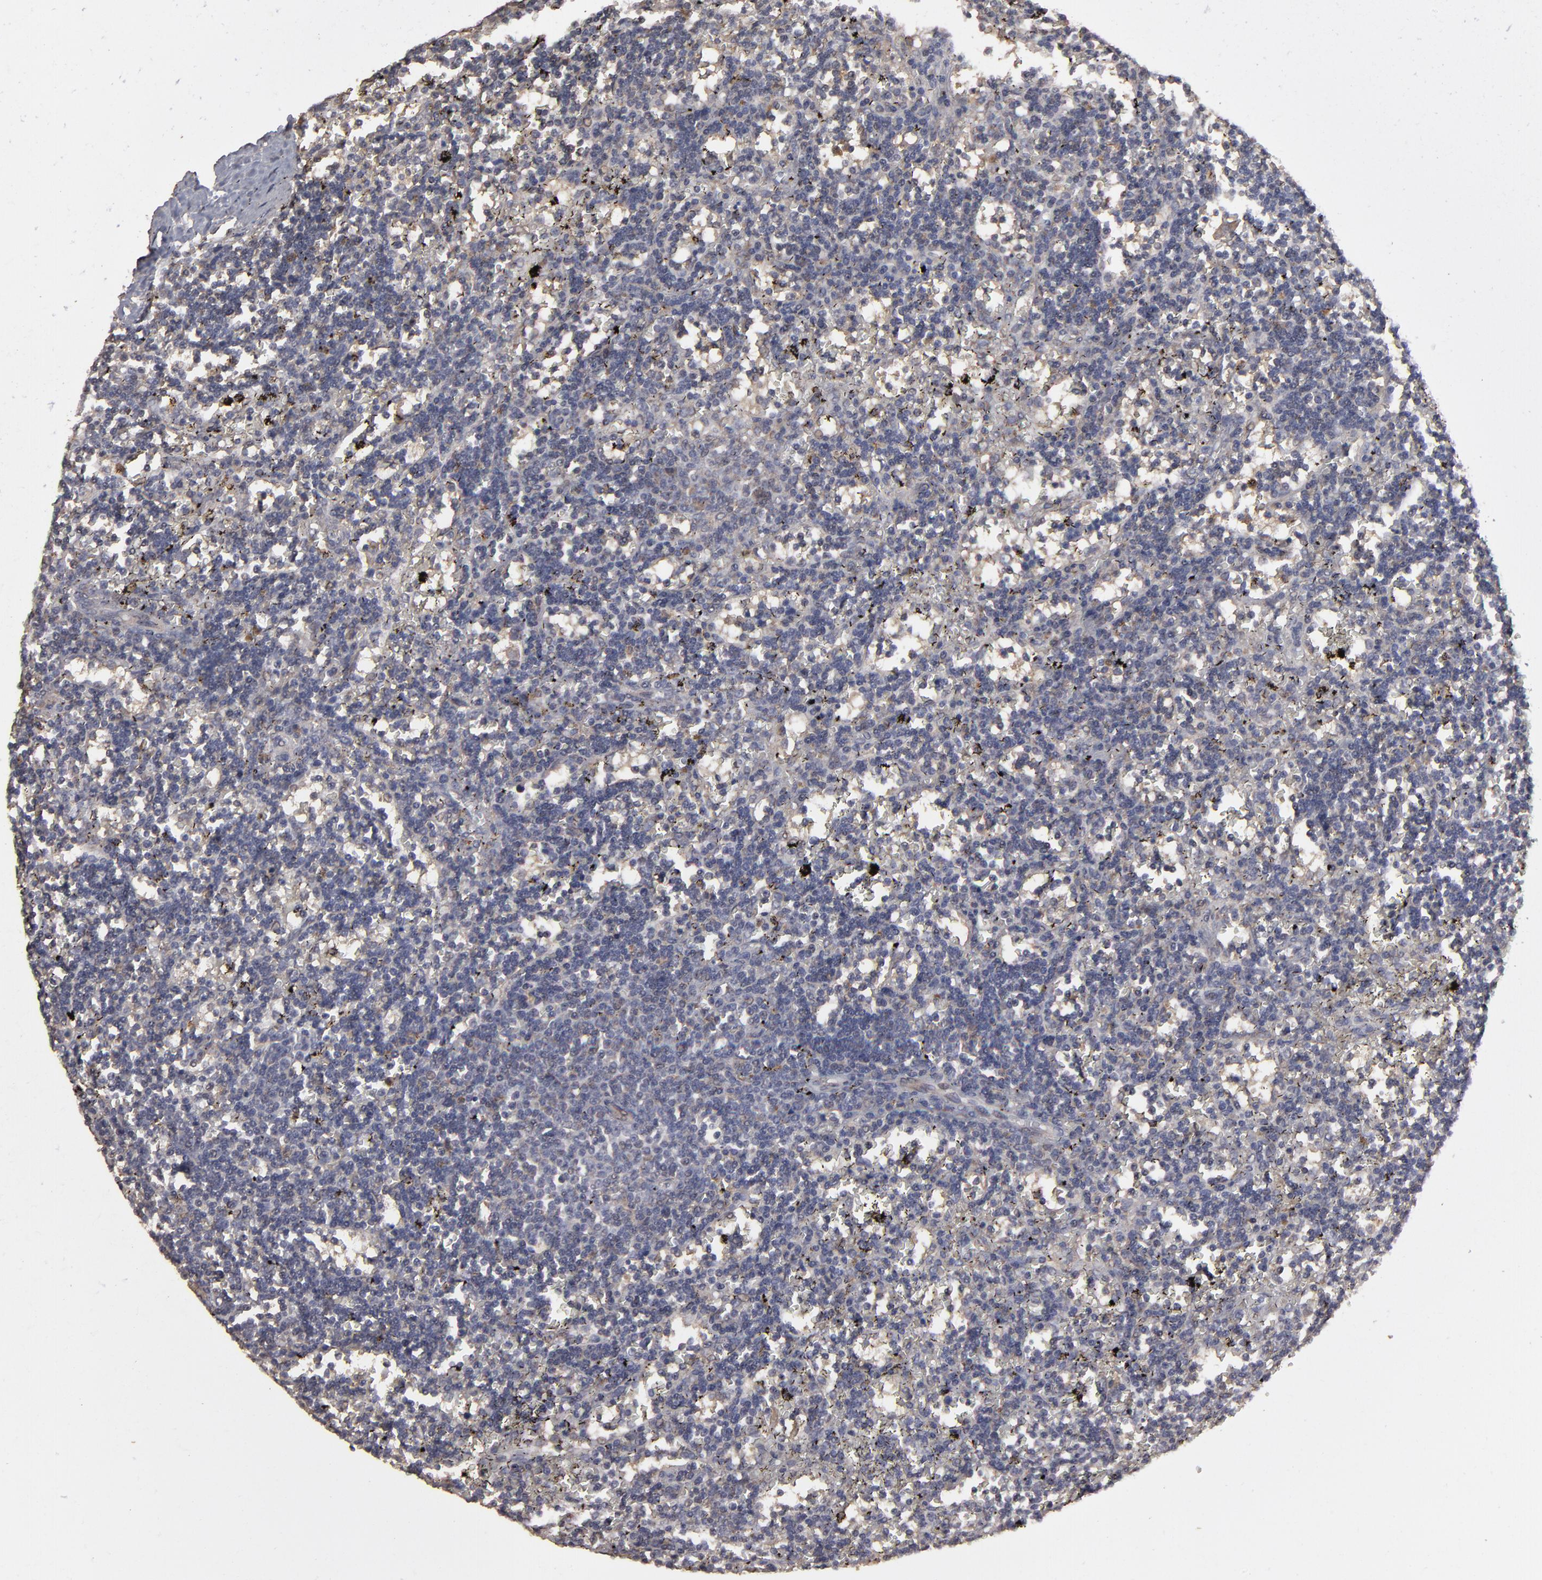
{"staining": {"intensity": "negative", "quantity": "none", "location": "none"}, "tissue": "lymphoma", "cell_type": "Tumor cells", "image_type": "cancer", "snomed": [{"axis": "morphology", "description": "Malignant lymphoma, non-Hodgkin's type, Low grade"}, {"axis": "topography", "description": "Spleen"}], "caption": "Immunohistochemistry of human low-grade malignant lymphoma, non-Hodgkin's type demonstrates no staining in tumor cells.", "gene": "MMP2", "patient": {"sex": "male", "age": 60}}